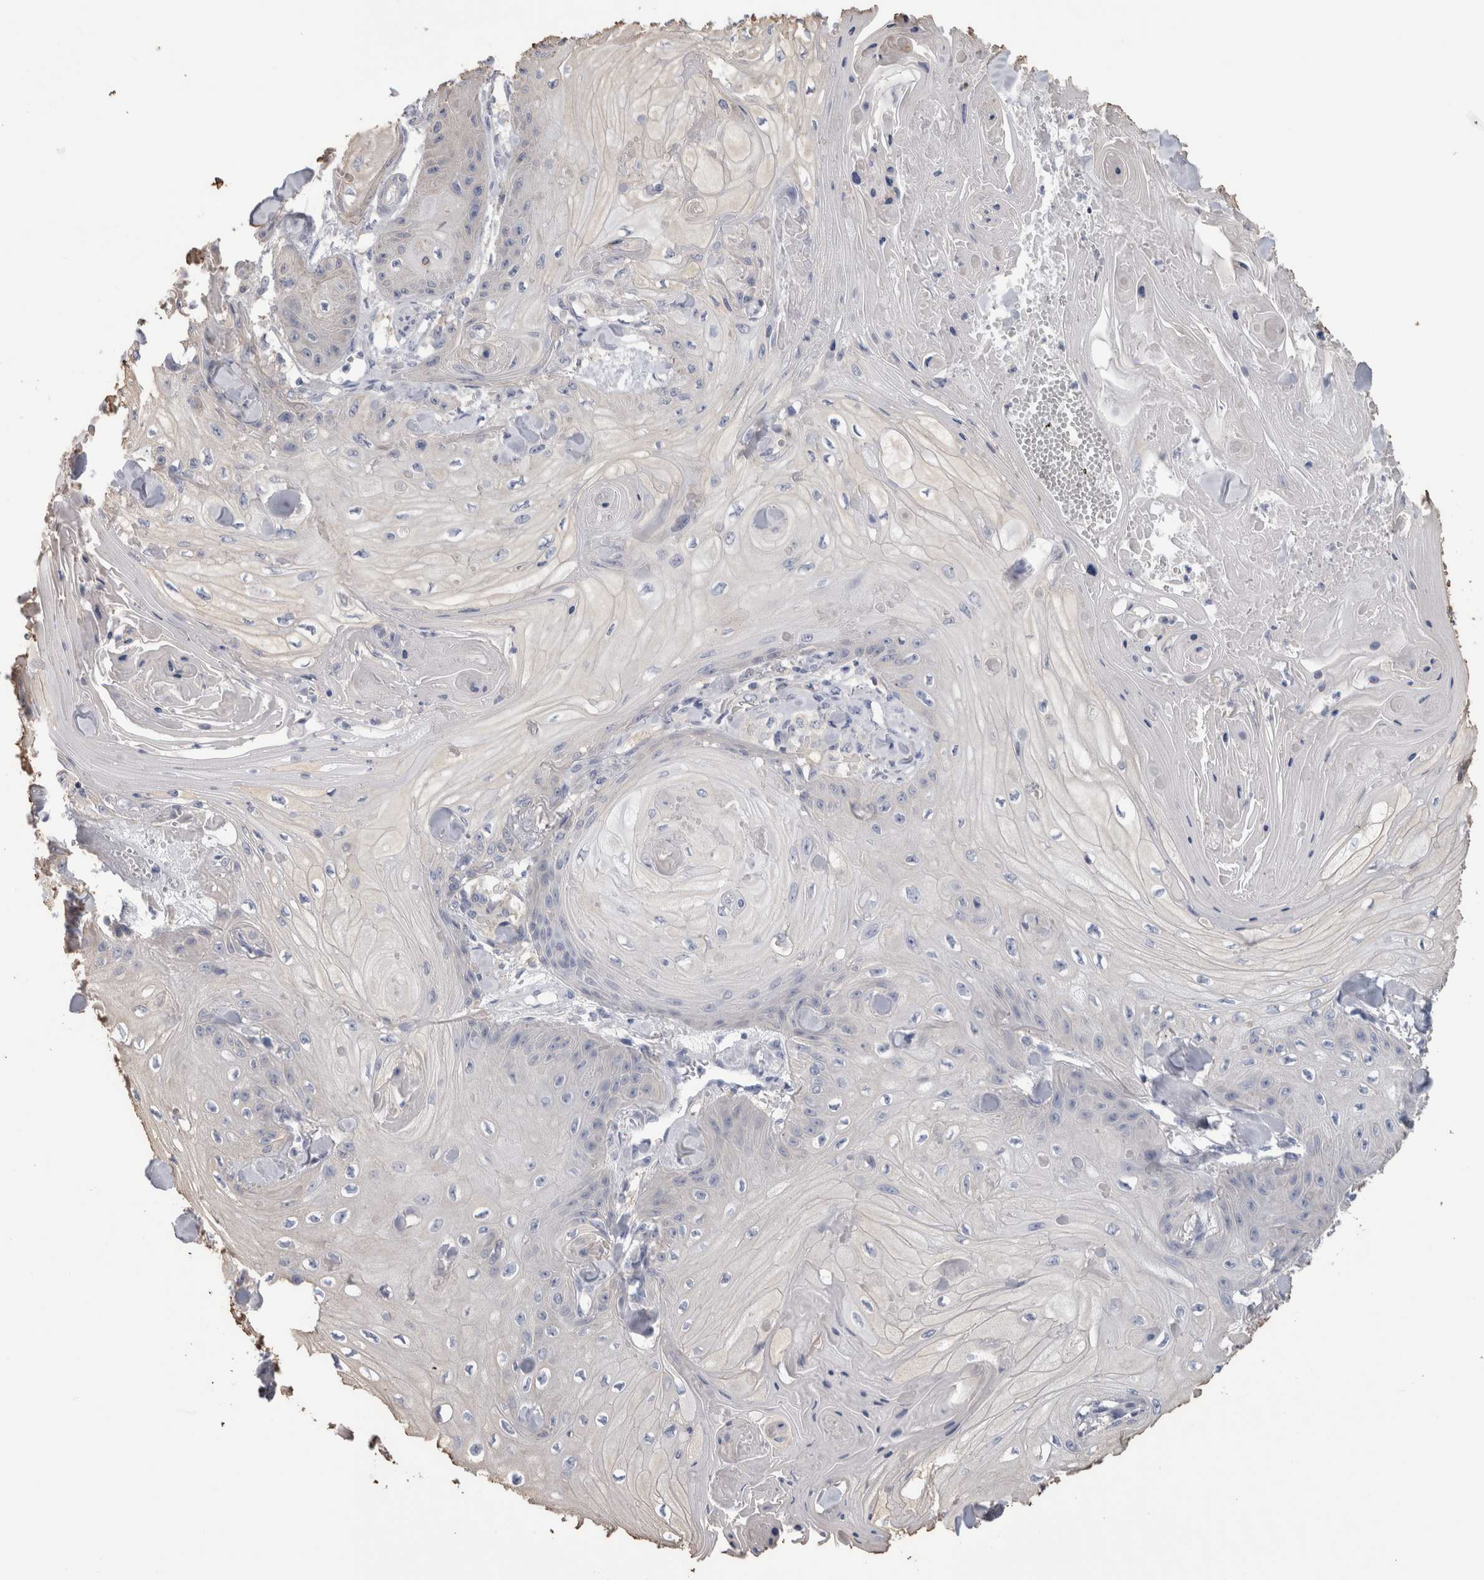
{"staining": {"intensity": "negative", "quantity": "none", "location": "none"}, "tissue": "skin cancer", "cell_type": "Tumor cells", "image_type": "cancer", "snomed": [{"axis": "morphology", "description": "Squamous cell carcinoma, NOS"}, {"axis": "topography", "description": "Skin"}], "caption": "Immunohistochemistry (IHC) of human skin squamous cell carcinoma displays no staining in tumor cells.", "gene": "SCRN1", "patient": {"sex": "male", "age": 74}}